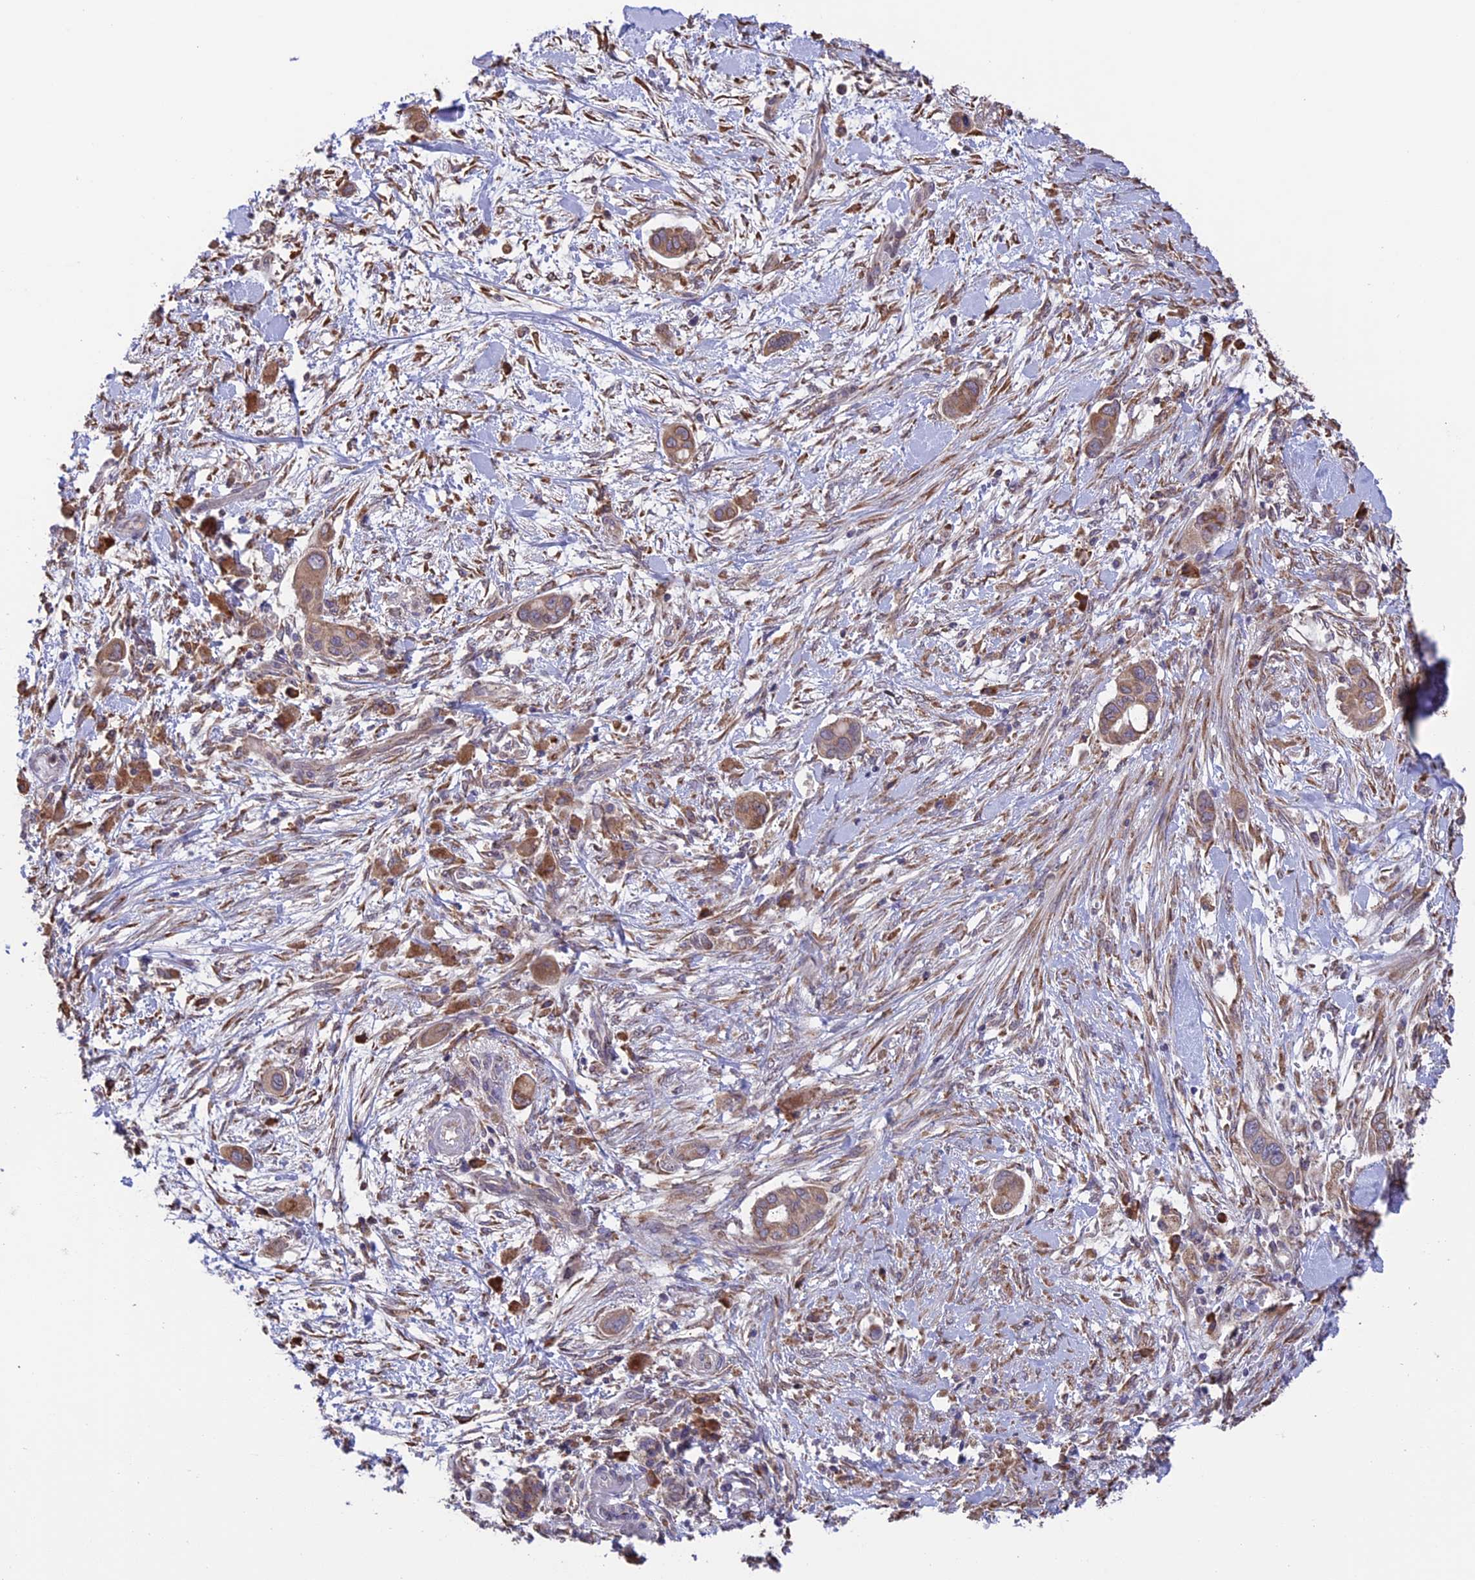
{"staining": {"intensity": "moderate", "quantity": ">75%", "location": "cytoplasmic/membranous"}, "tissue": "pancreatic cancer", "cell_type": "Tumor cells", "image_type": "cancer", "snomed": [{"axis": "morphology", "description": "Adenocarcinoma, NOS"}, {"axis": "topography", "description": "Pancreas"}], "caption": "Brown immunohistochemical staining in pancreatic cancer reveals moderate cytoplasmic/membranous positivity in about >75% of tumor cells.", "gene": "DMRTA2", "patient": {"sex": "male", "age": 68}}